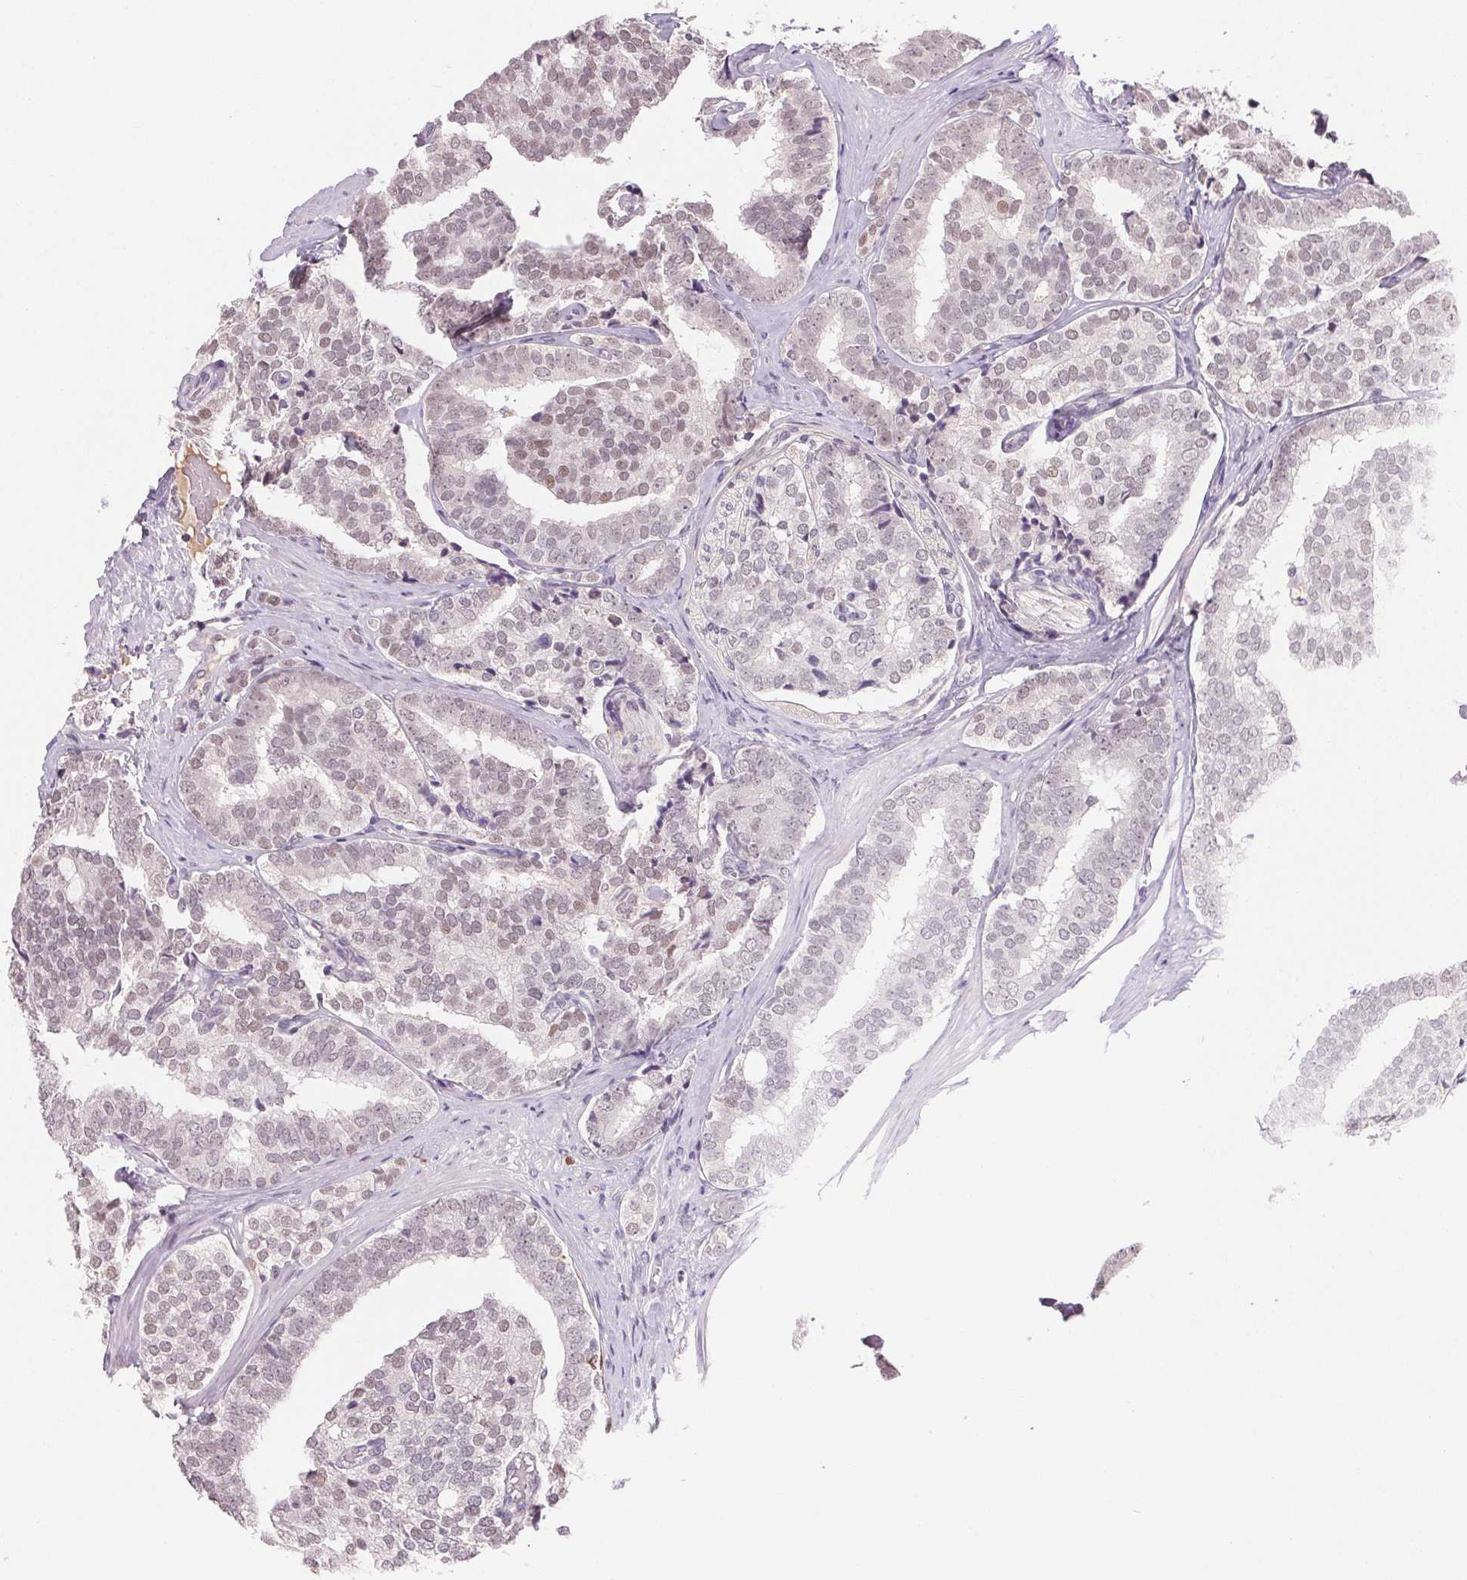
{"staining": {"intensity": "weak", "quantity": "<25%", "location": "nuclear"}, "tissue": "prostate cancer", "cell_type": "Tumor cells", "image_type": "cancer", "snomed": [{"axis": "morphology", "description": "Adenocarcinoma, High grade"}, {"axis": "topography", "description": "Prostate"}], "caption": "Immunohistochemistry (IHC) image of human prostate high-grade adenocarcinoma stained for a protein (brown), which displays no positivity in tumor cells.", "gene": "FNDC4", "patient": {"sex": "male", "age": 72}}